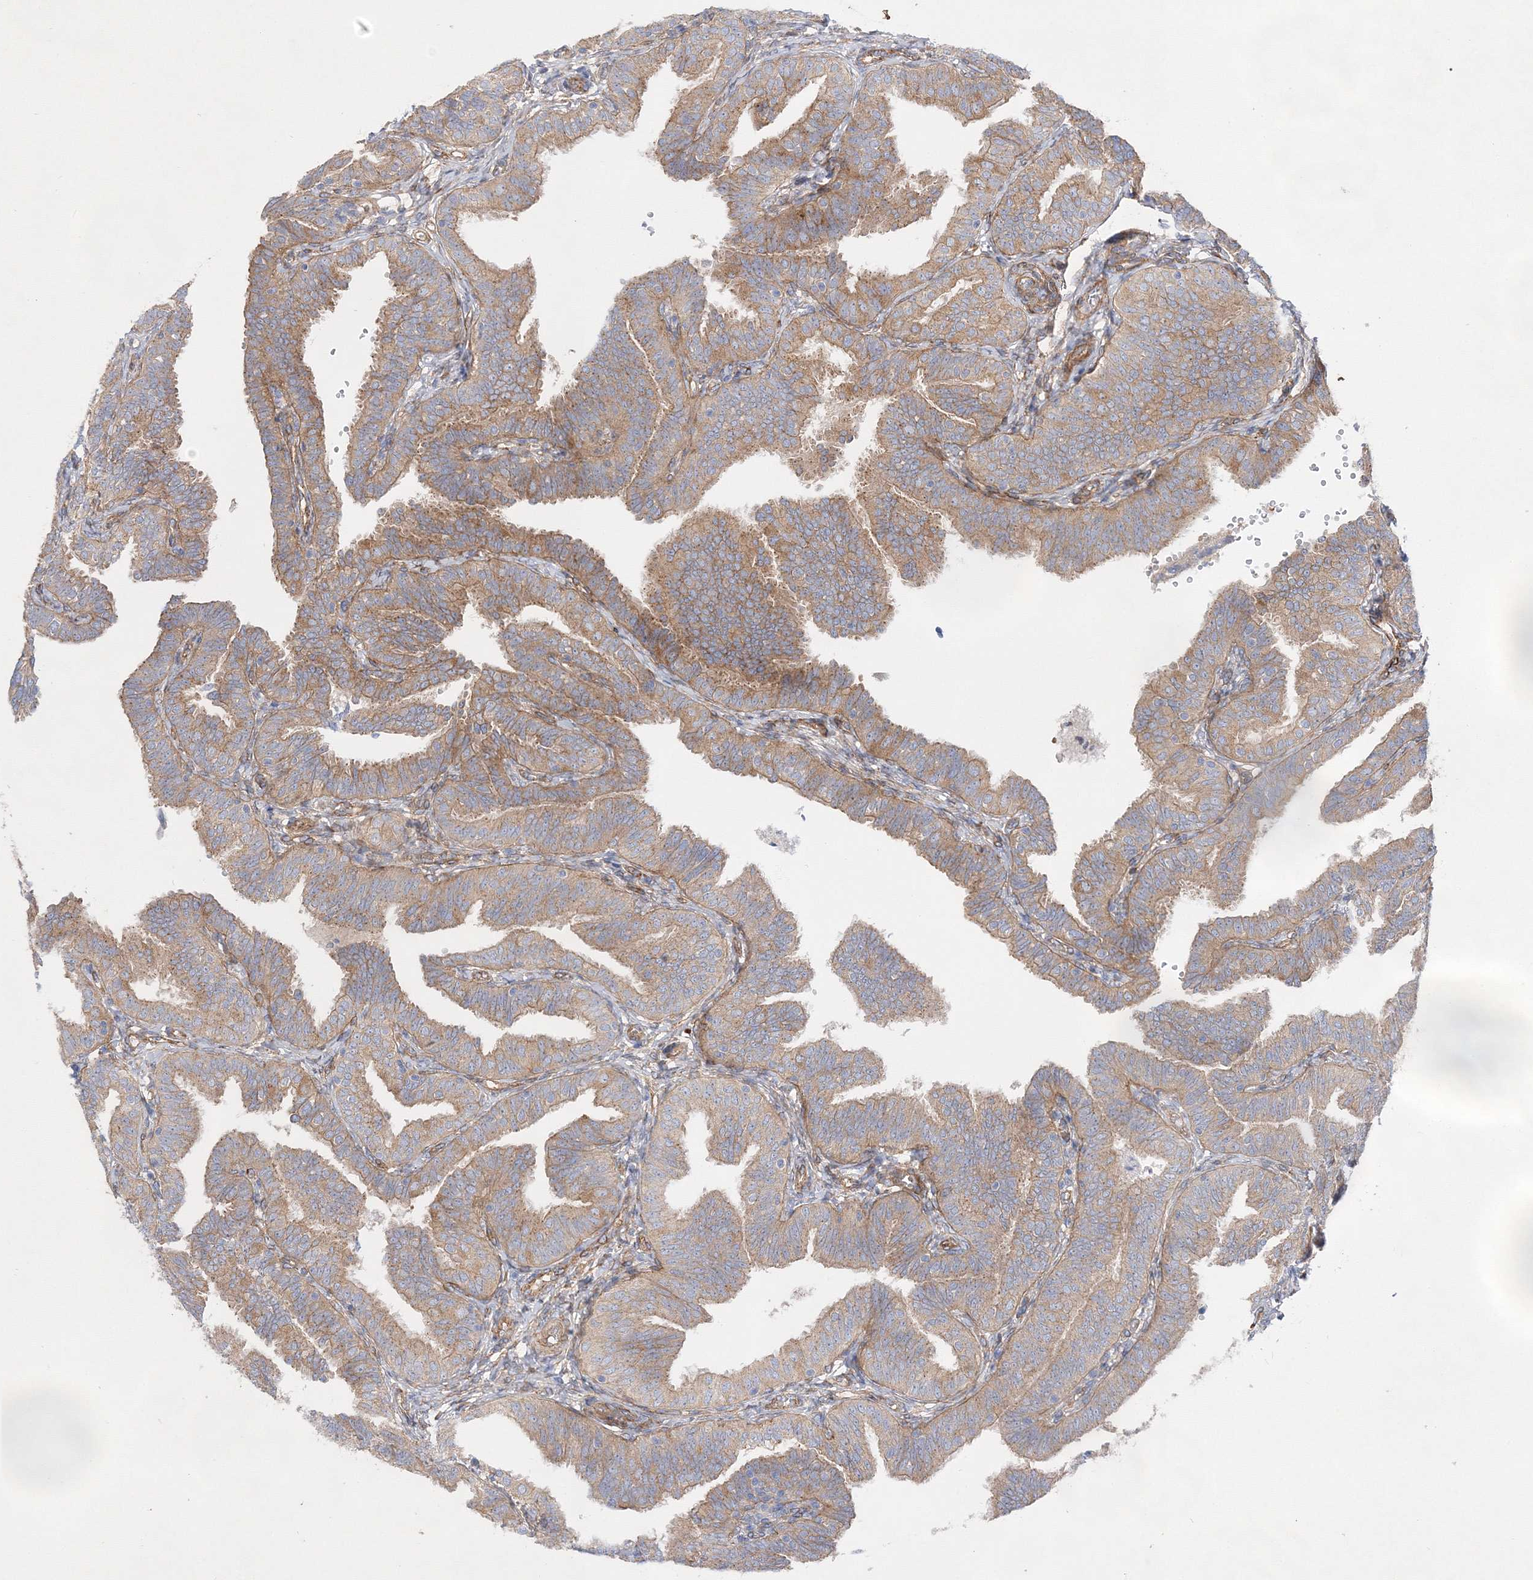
{"staining": {"intensity": "moderate", "quantity": ">75%", "location": "cytoplasmic/membranous"}, "tissue": "fallopian tube", "cell_type": "Glandular cells", "image_type": "normal", "snomed": [{"axis": "morphology", "description": "Normal tissue, NOS"}, {"axis": "topography", "description": "Fallopian tube"}], "caption": "The image demonstrates a brown stain indicating the presence of a protein in the cytoplasmic/membranous of glandular cells in fallopian tube. (DAB IHC with brightfield microscopy, high magnification).", "gene": "ZFYVE16", "patient": {"sex": "female", "age": 35}}